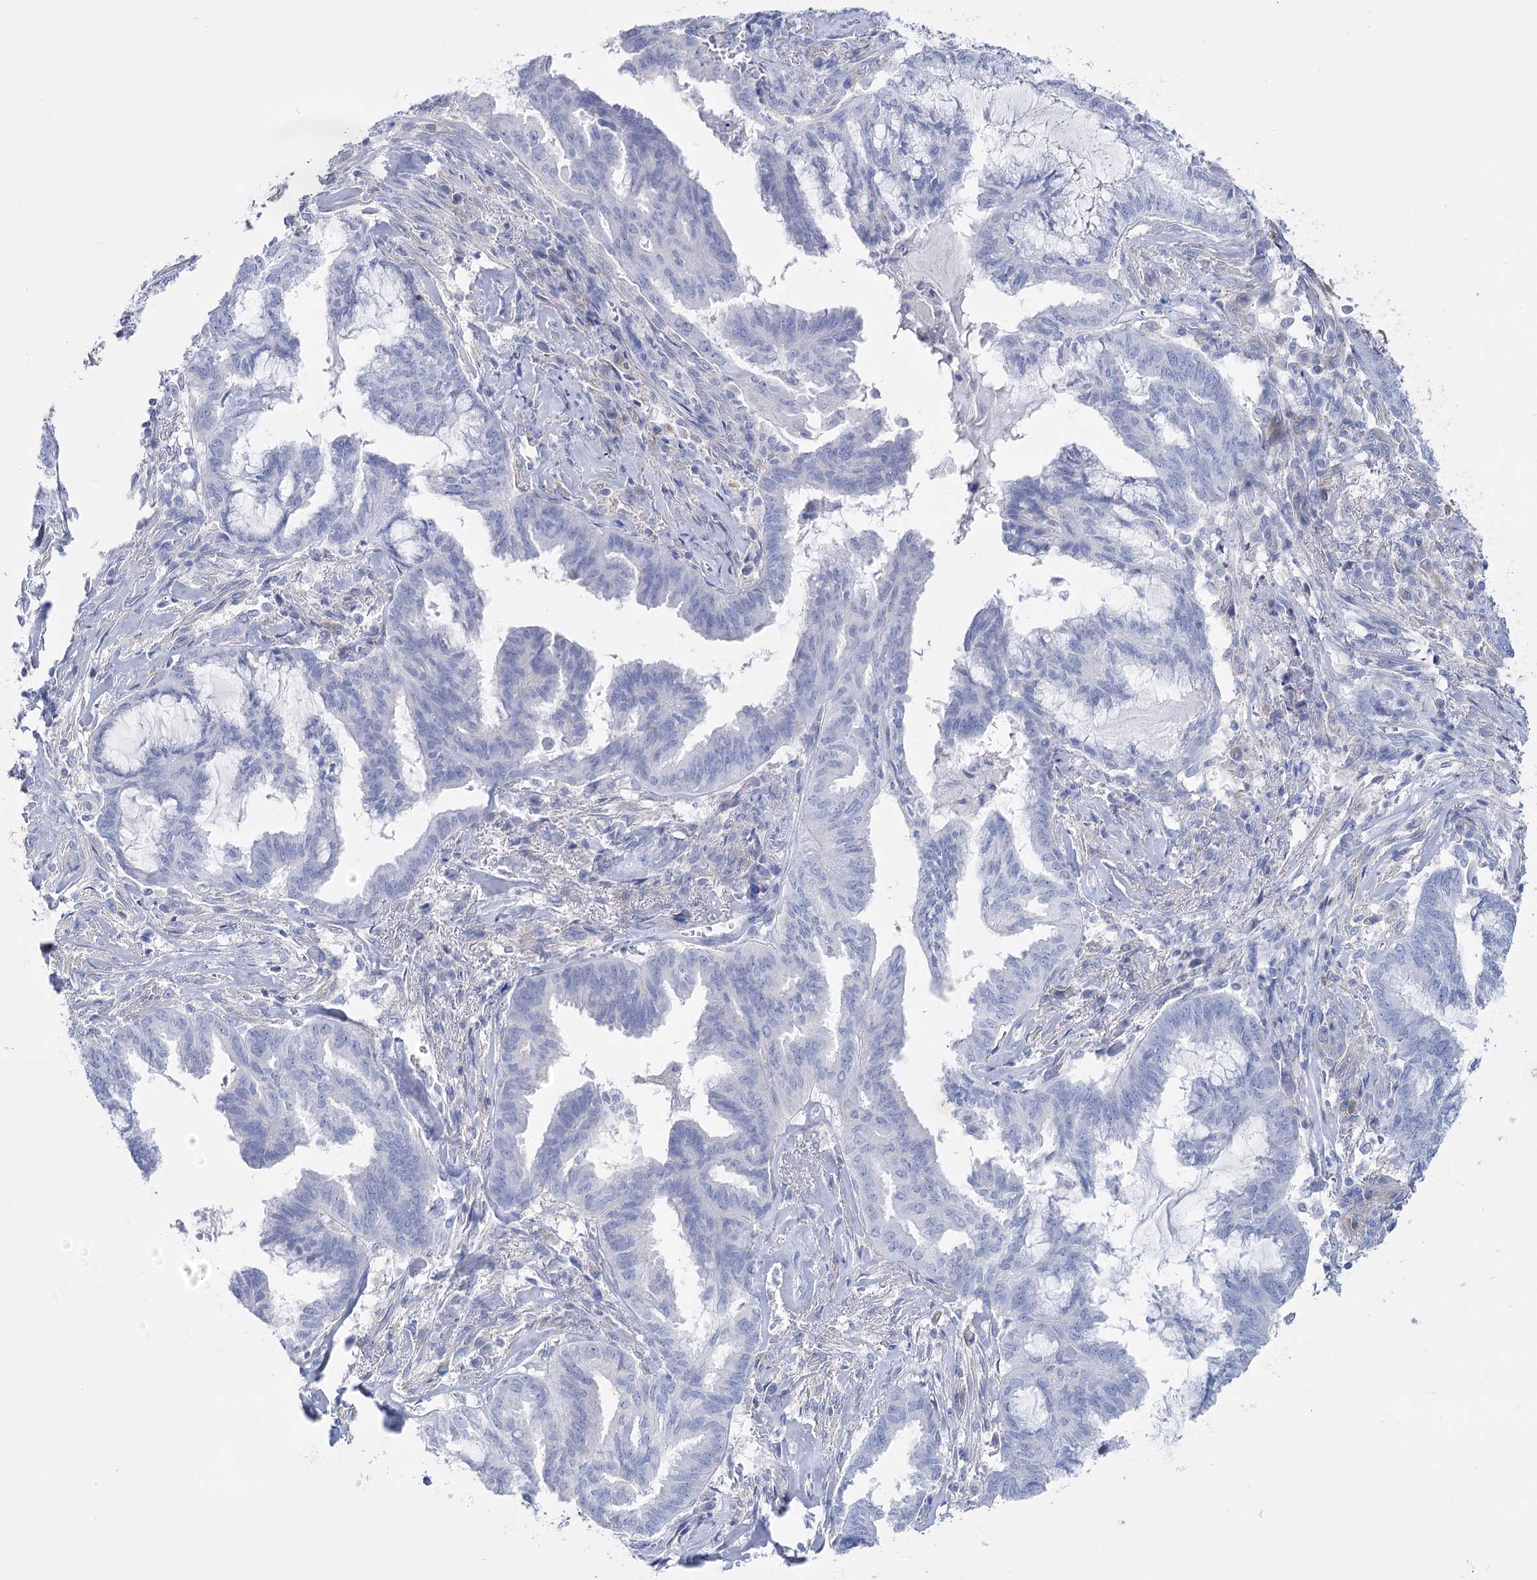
{"staining": {"intensity": "negative", "quantity": "none", "location": "none"}, "tissue": "endometrial cancer", "cell_type": "Tumor cells", "image_type": "cancer", "snomed": [{"axis": "morphology", "description": "Adenocarcinoma, NOS"}, {"axis": "topography", "description": "Endometrium"}], "caption": "DAB immunohistochemical staining of human endometrial adenocarcinoma shows no significant staining in tumor cells.", "gene": "PCDHA1", "patient": {"sex": "female", "age": 86}}